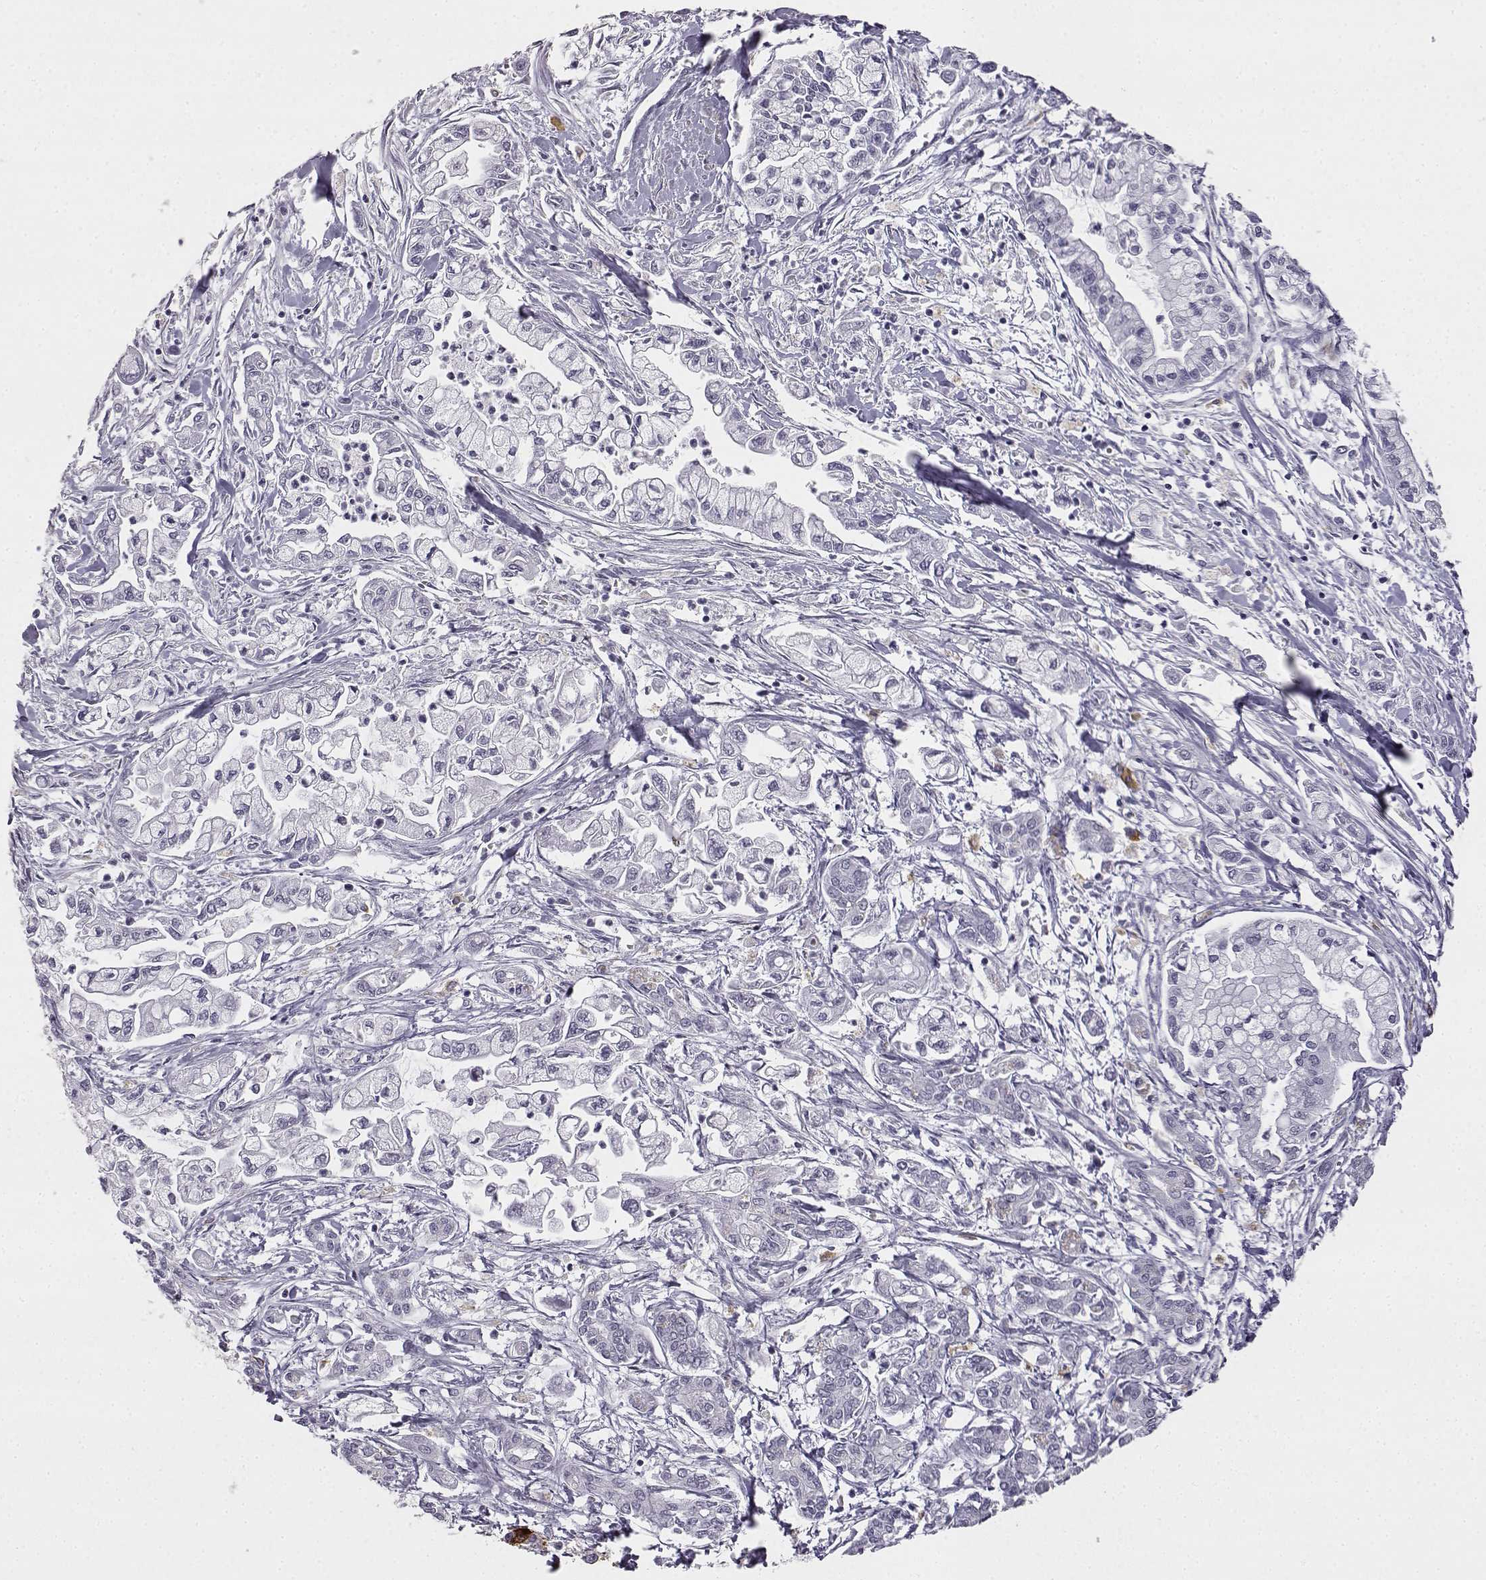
{"staining": {"intensity": "negative", "quantity": "none", "location": "none"}, "tissue": "pancreatic cancer", "cell_type": "Tumor cells", "image_type": "cancer", "snomed": [{"axis": "morphology", "description": "Adenocarcinoma, NOS"}, {"axis": "topography", "description": "Pancreas"}], "caption": "The immunohistochemistry micrograph has no significant expression in tumor cells of pancreatic cancer tissue. (DAB (3,3'-diaminobenzidine) IHC with hematoxylin counter stain).", "gene": "VGF", "patient": {"sex": "male", "age": 54}}